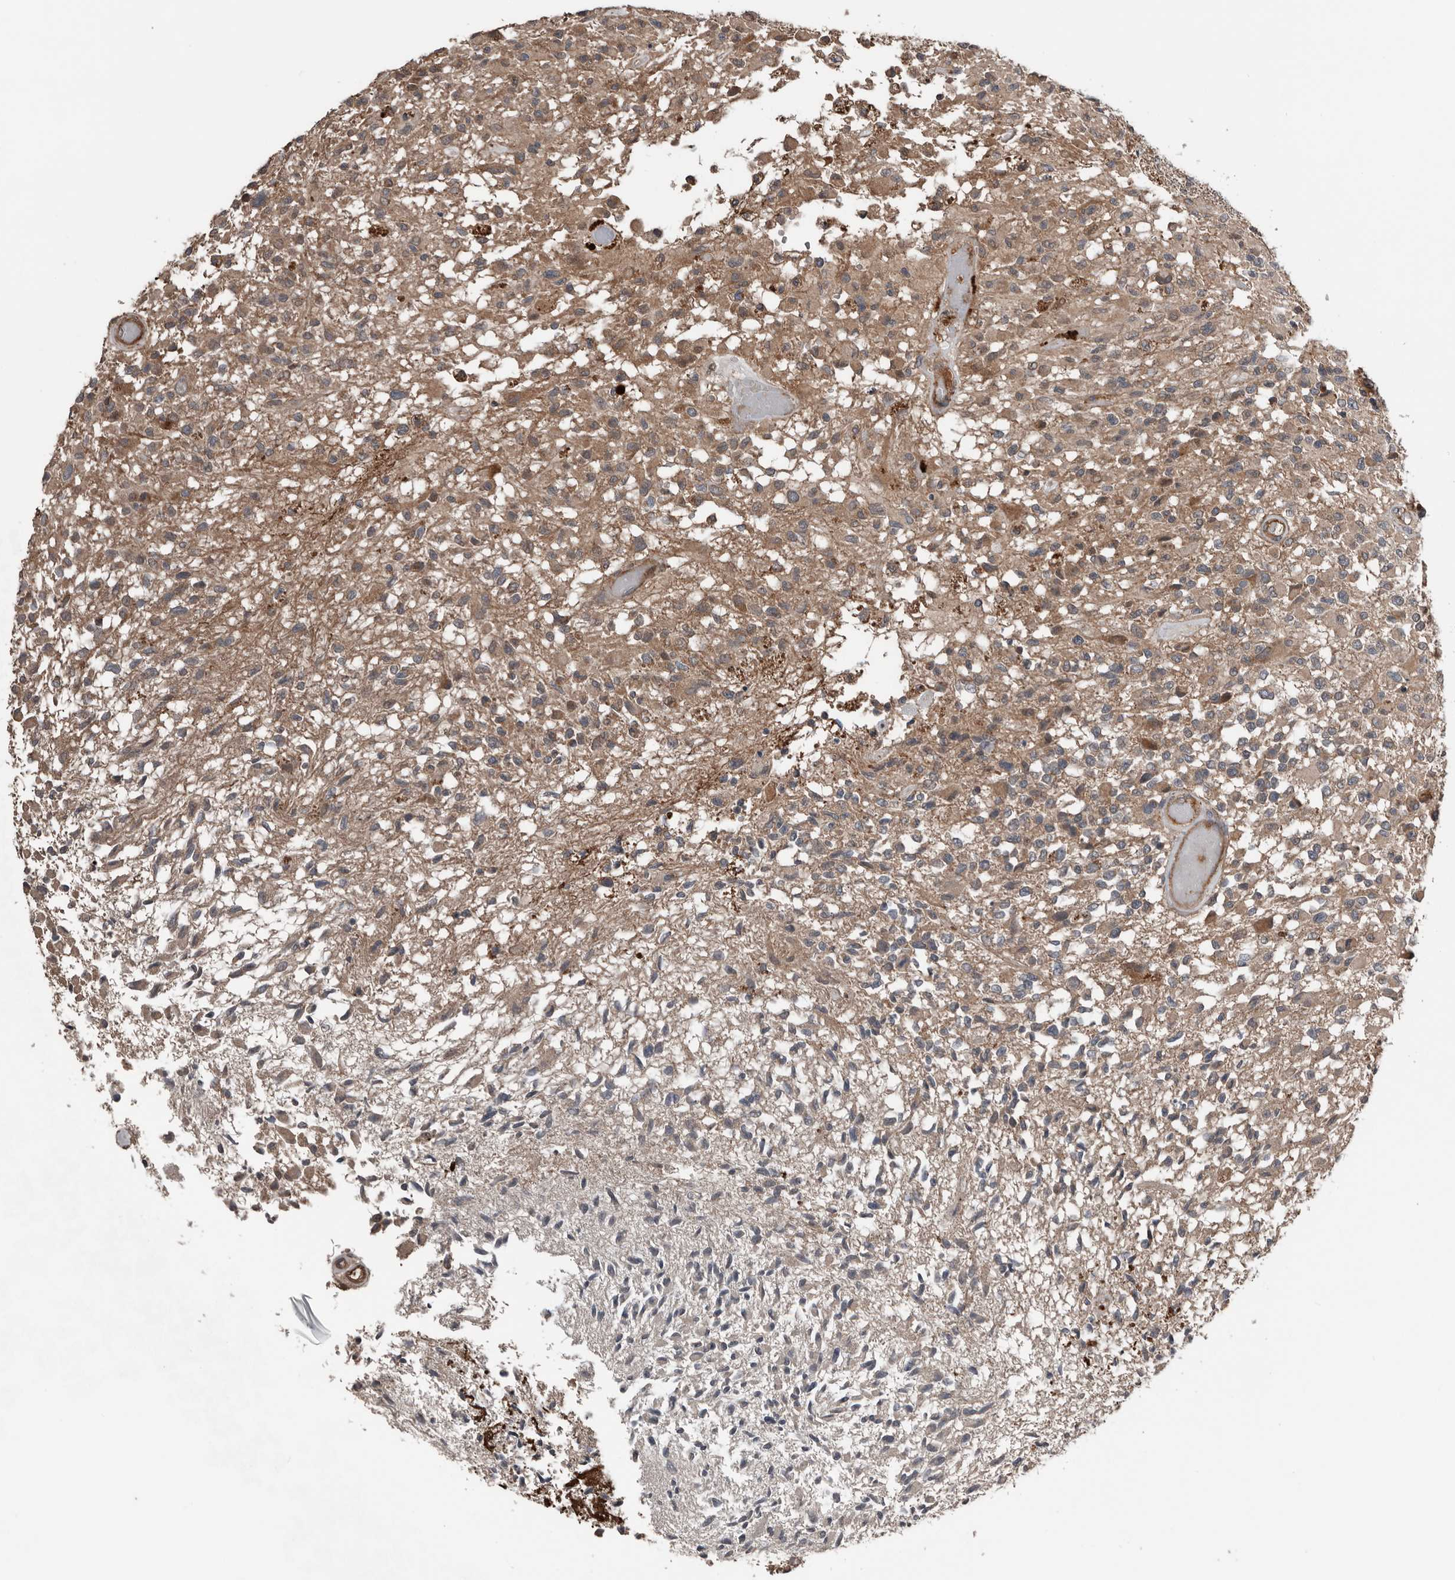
{"staining": {"intensity": "moderate", "quantity": "25%-75%", "location": "cytoplasmic/membranous"}, "tissue": "glioma", "cell_type": "Tumor cells", "image_type": "cancer", "snomed": [{"axis": "morphology", "description": "Glioma, malignant, High grade"}, {"axis": "morphology", "description": "Glioblastoma, NOS"}, {"axis": "topography", "description": "Brain"}], "caption": "DAB (3,3'-diaminobenzidine) immunohistochemical staining of glioma displays moderate cytoplasmic/membranous protein expression in about 25%-75% of tumor cells.", "gene": "DNAJB4", "patient": {"sex": "male", "age": 60}}